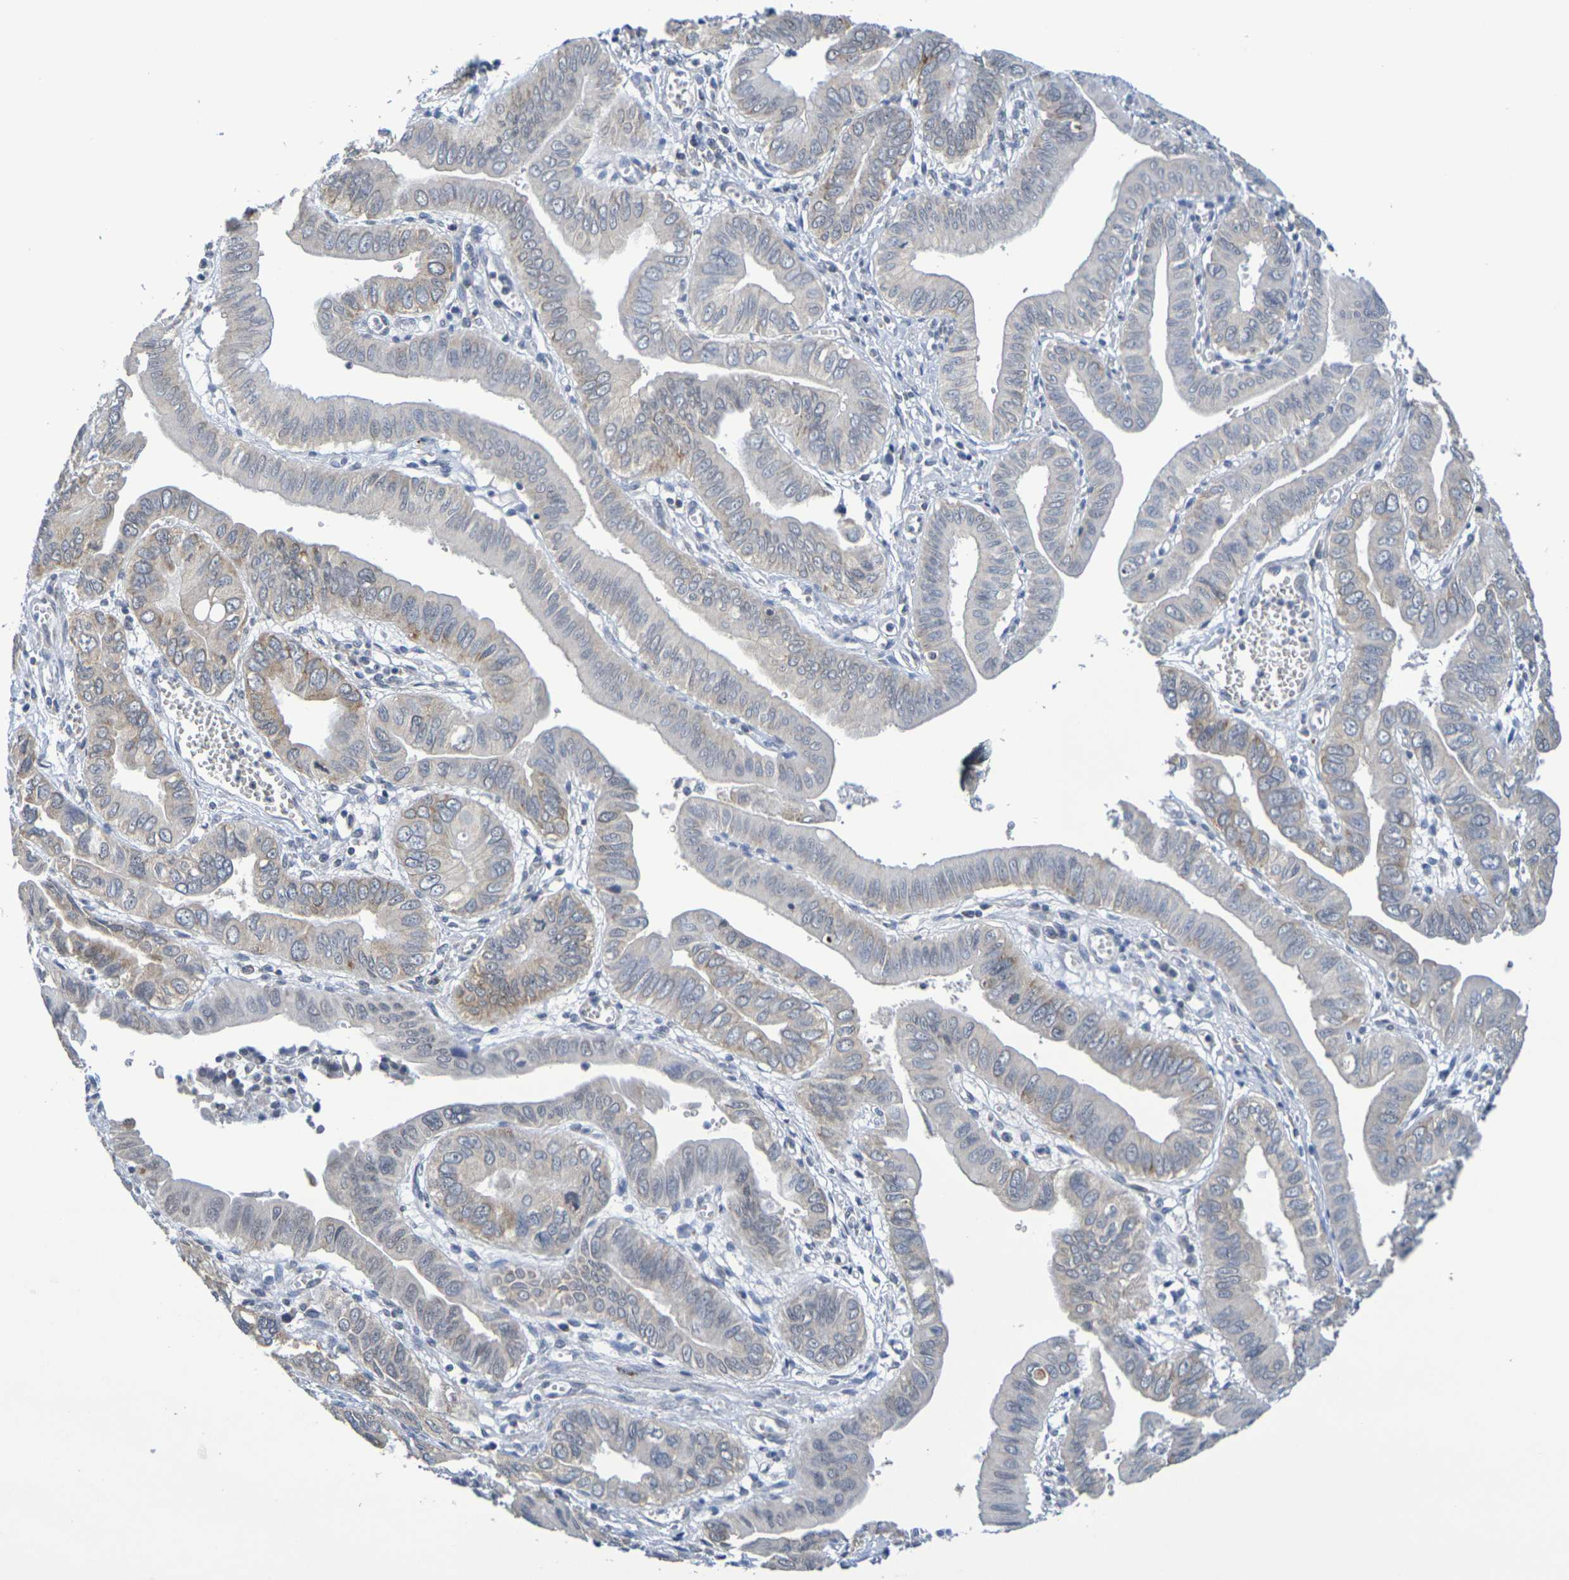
{"staining": {"intensity": "moderate", "quantity": "<25%", "location": "cytoplasmic/membranous"}, "tissue": "pancreatic cancer", "cell_type": "Tumor cells", "image_type": "cancer", "snomed": [{"axis": "morphology", "description": "Normal tissue, NOS"}, {"axis": "topography", "description": "Lymph node"}], "caption": "DAB immunohistochemical staining of pancreatic cancer demonstrates moderate cytoplasmic/membranous protein positivity in about <25% of tumor cells.", "gene": "CHRNB1", "patient": {"sex": "male", "age": 50}}